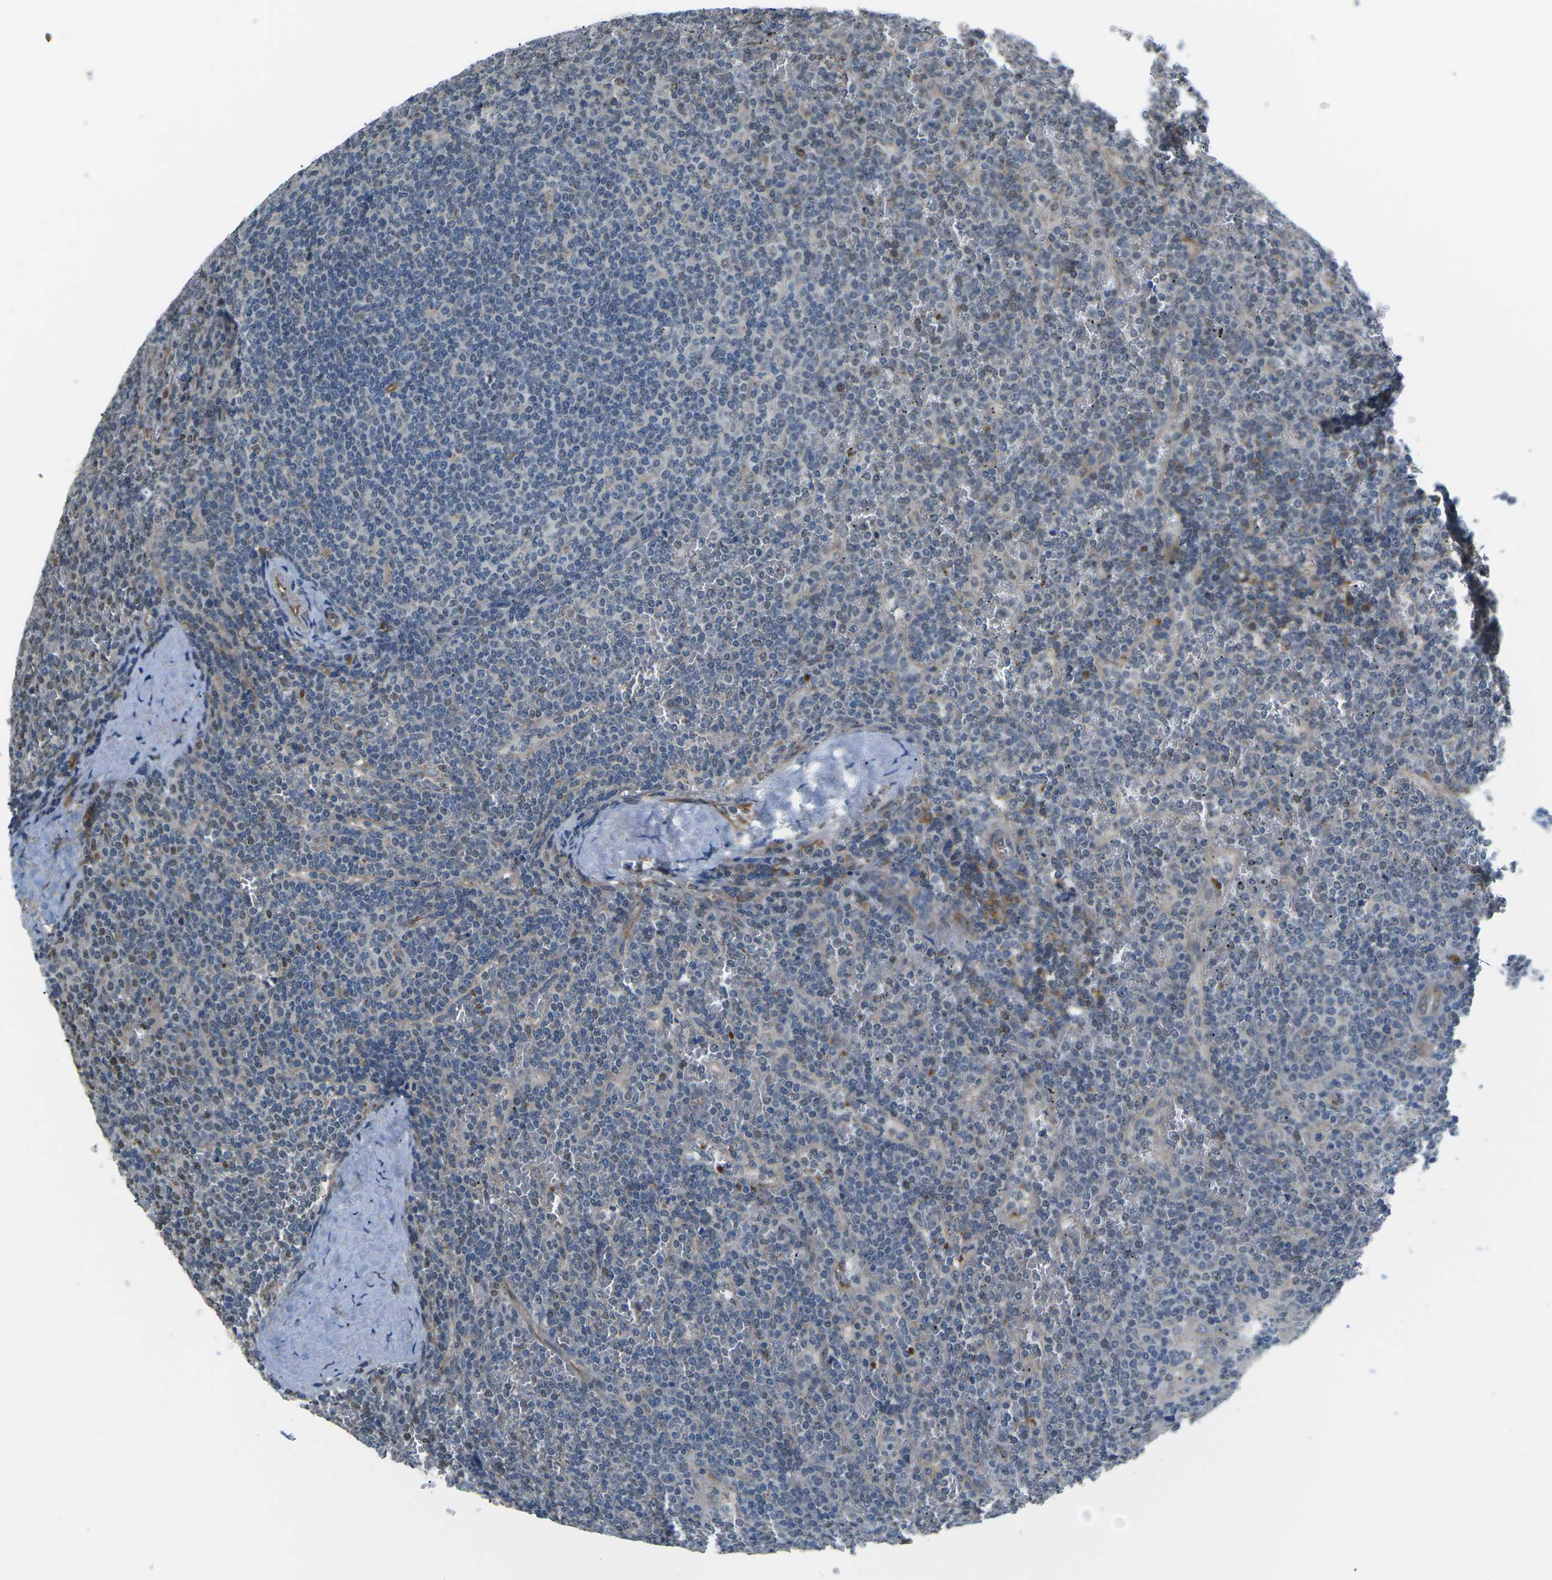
{"staining": {"intensity": "weak", "quantity": "<25%", "location": "nuclear"}, "tissue": "lymphoma", "cell_type": "Tumor cells", "image_type": "cancer", "snomed": [{"axis": "morphology", "description": "Malignant lymphoma, non-Hodgkin's type, Low grade"}, {"axis": "topography", "description": "Spleen"}], "caption": "A high-resolution histopathology image shows immunohistochemistry staining of lymphoma, which displays no significant staining in tumor cells.", "gene": "ERBB4", "patient": {"sex": "female", "age": 19}}